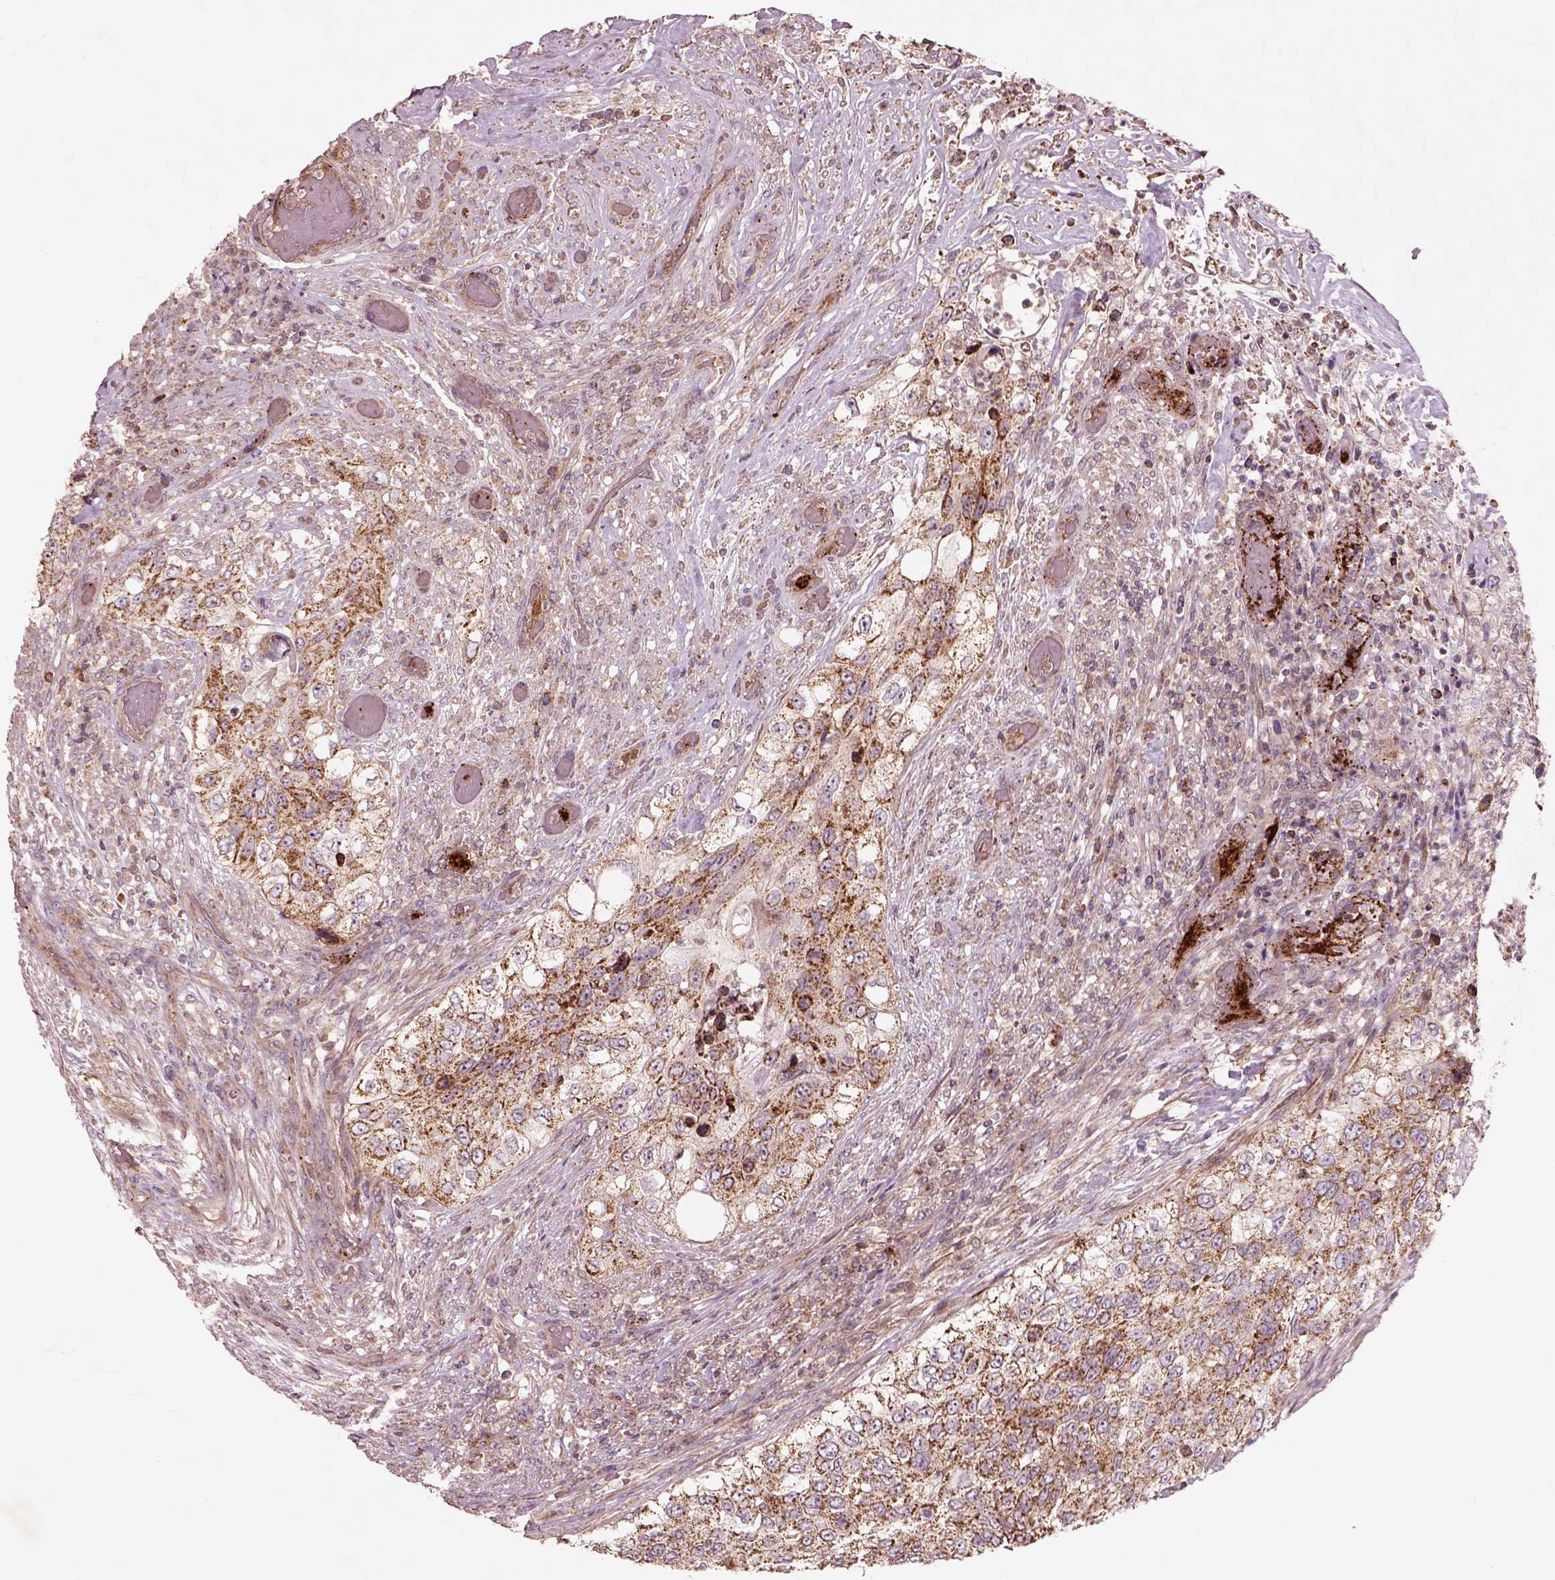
{"staining": {"intensity": "moderate", "quantity": ">75%", "location": "cytoplasmic/membranous"}, "tissue": "urothelial cancer", "cell_type": "Tumor cells", "image_type": "cancer", "snomed": [{"axis": "morphology", "description": "Urothelial carcinoma, High grade"}, {"axis": "topography", "description": "Urinary bladder"}], "caption": "A micrograph of human high-grade urothelial carcinoma stained for a protein reveals moderate cytoplasmic/membranous brown staining in tumor cells. (Brightfield microscopy of DAB IHC at high magnification).", "gene": "SLC25A5", "patient": {"sex": "female", "age": 60}}